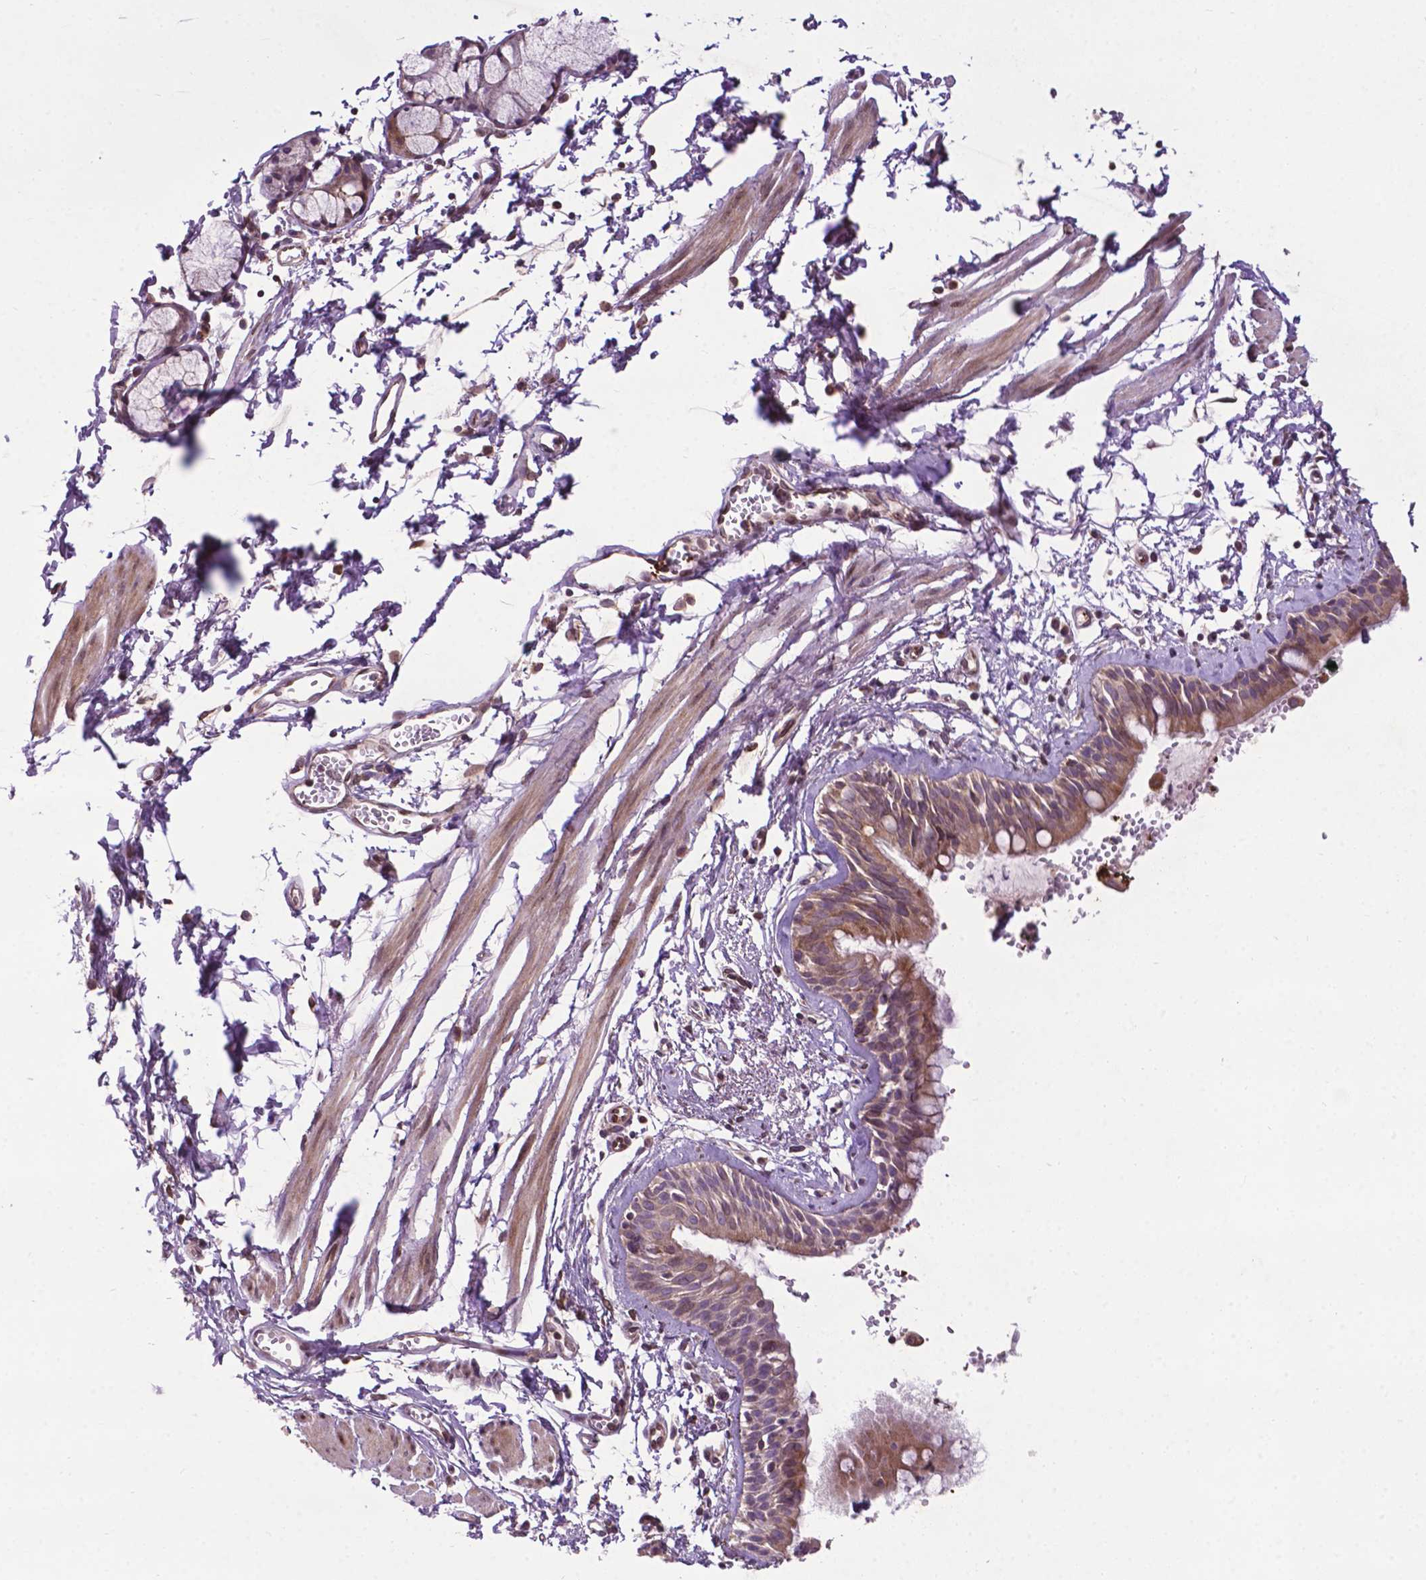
{"staining": {"intensity": "moderate", "quantity": "25%-75%", "location": "cytoplasmic/membranous,nuclear"}, "tissue": "bronchus", "cell_type": "Respiratory epithelial cells", "image_type": "normal", "snomed": [{"axis": "morphology", "description": "Normal tissue, NOS"}, {"axis": "topography", "description": "Cartilage tissue"}, {"axis": "topography", "description": "Bronchus"}], "caption": "Immunohistochemical staining of unremarkable bronchus reveals moderate cytoplasmic/membranous,nuclear protein staining in approximately 25%-75% of respiratory epithelial cells. (DAB (3,3'-diaminobenzidine) = brown stain, brightfield microscopy at high magnification).", "gene": "SPNS2", "patient": {"sex": "female", "age": 59}}